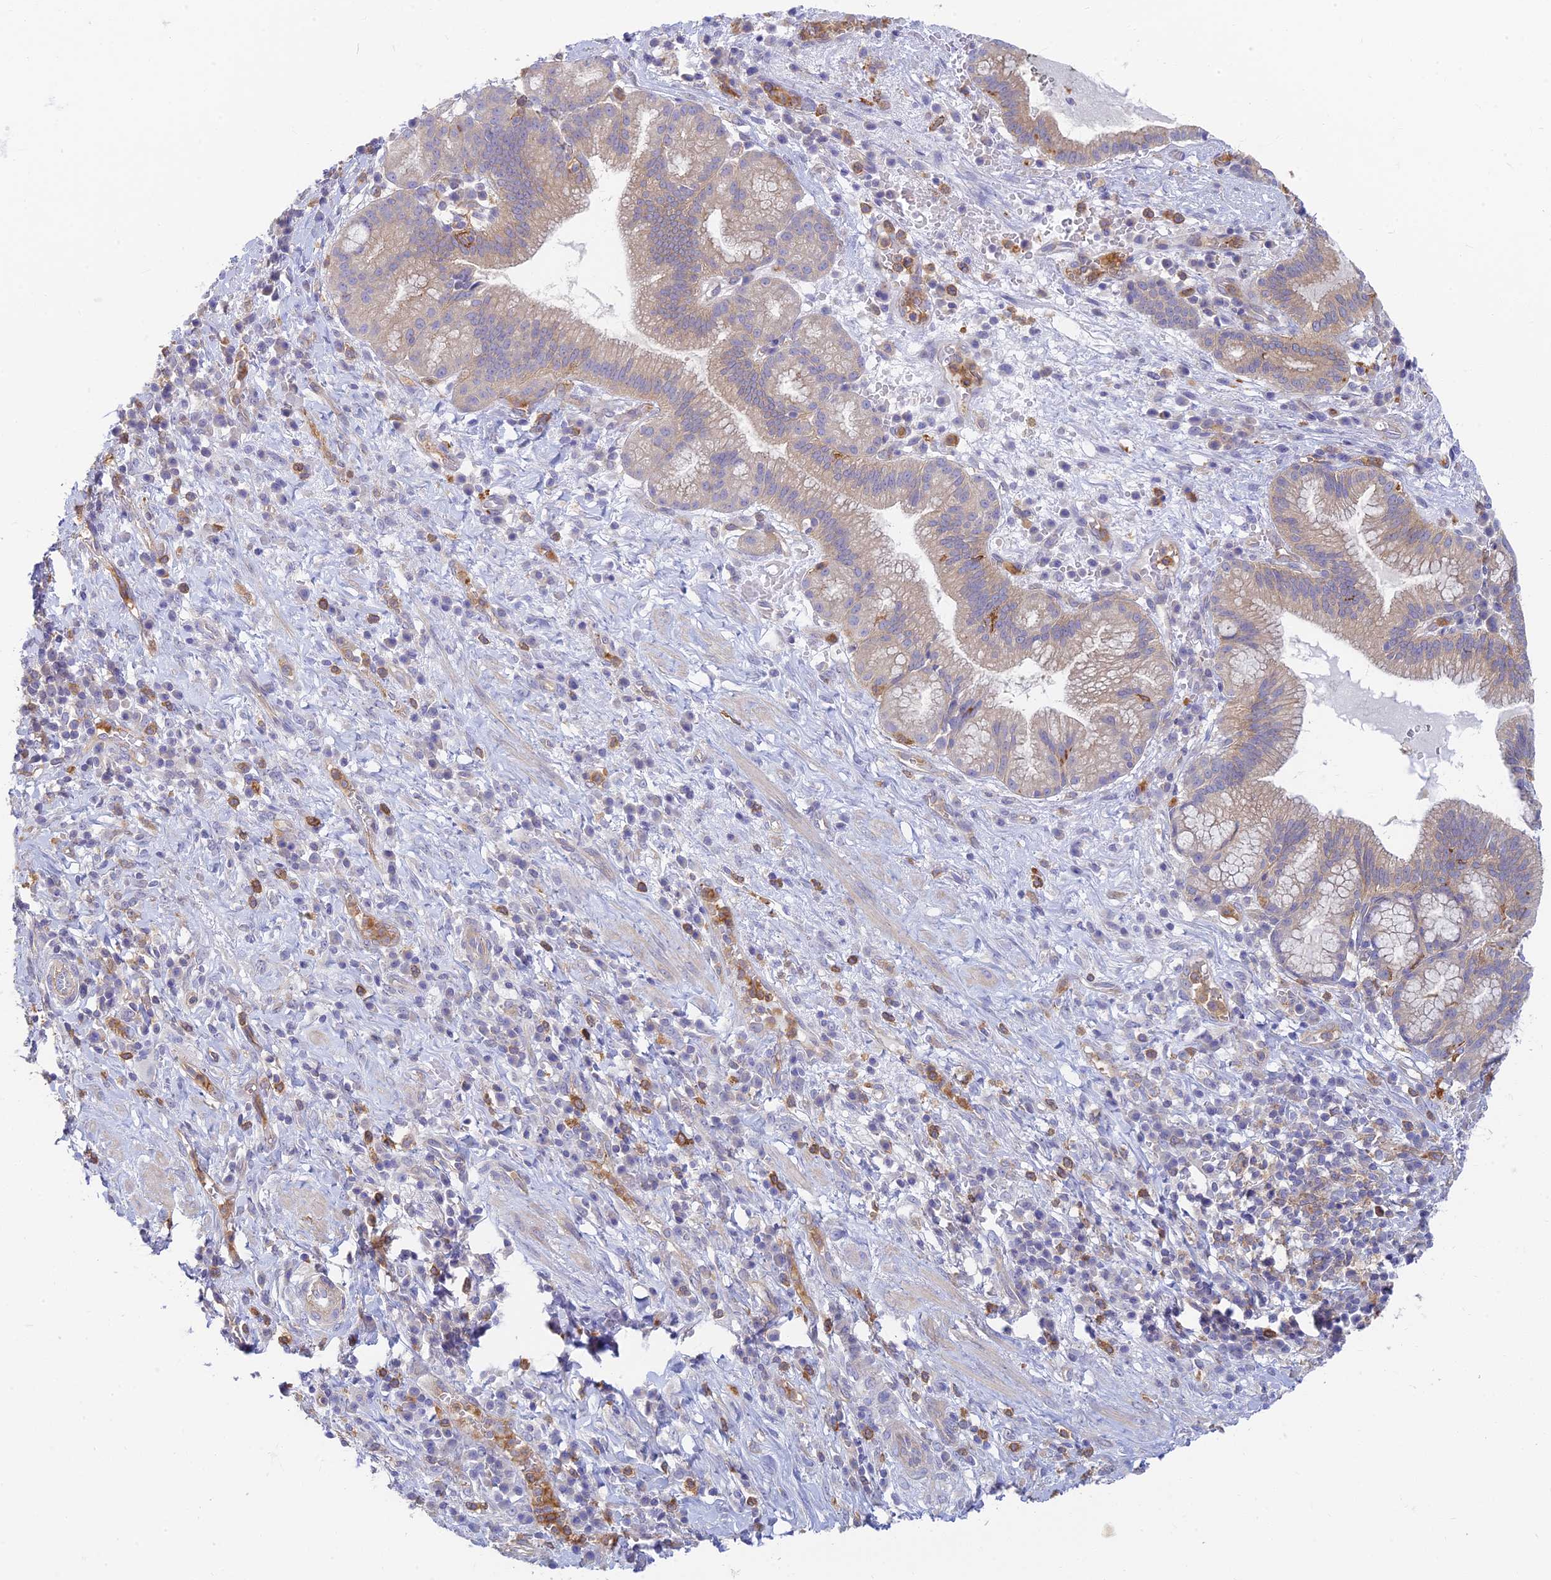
{"staining": {"intensity": "moderate", "quantity": "25%-75%", "location": "cytoplasmic/membranous"}, "tissue": "pancreatic cancer", "cell_type": "Tumor cells", "image_type": "cancer", "snomed": [{"axis": "morphology", "description": "Adenocarcinoma, NOS"}, {"axis": "topography", "description": "Pancreas"}], "caption": "Pancreatic cancer (adenocarcinoma) stained with a protein marker exhibits moderate staining in tumor cells.", "gene": "STRN4", "patient": {"sex": "male", "age": 72}}